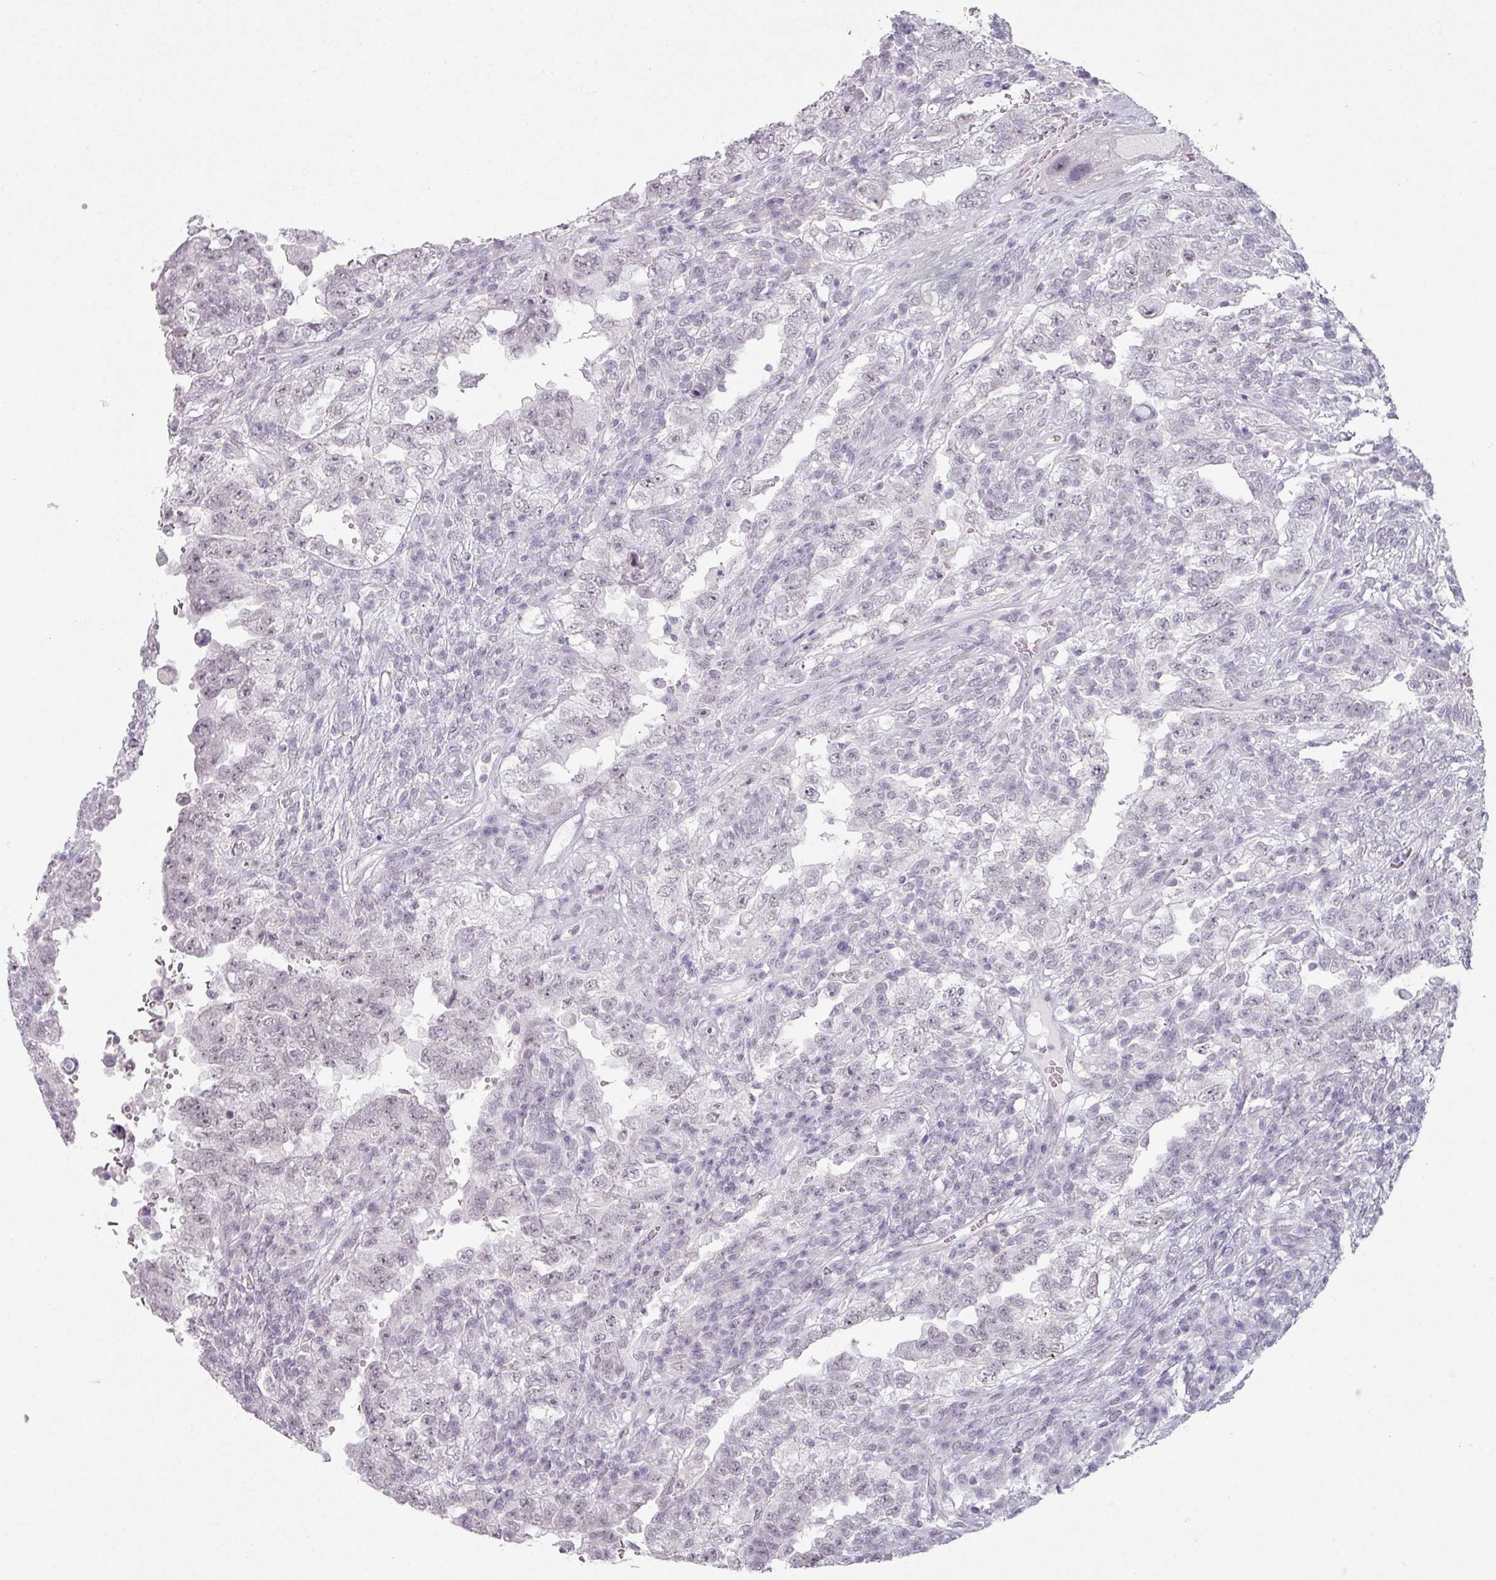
{"staining": {"intensity": "negative", "quantity": "none", "location": "none"}, "tissue": "testis cancer", "cell_type": "Tumor cells", "image_type": "cancer", "snomed": [{"axis": "morphology", "description": "Carcinoma, Embryonal, NOS"}, {"axis": "topography", "description": "Testis"}], "caption": "This is an IHC image of human embryonal carcinoma (testis). There is no positivity in tumor cells.", "gene": "SPRR1A", "patient": {"sex": "male", "age": 26}}